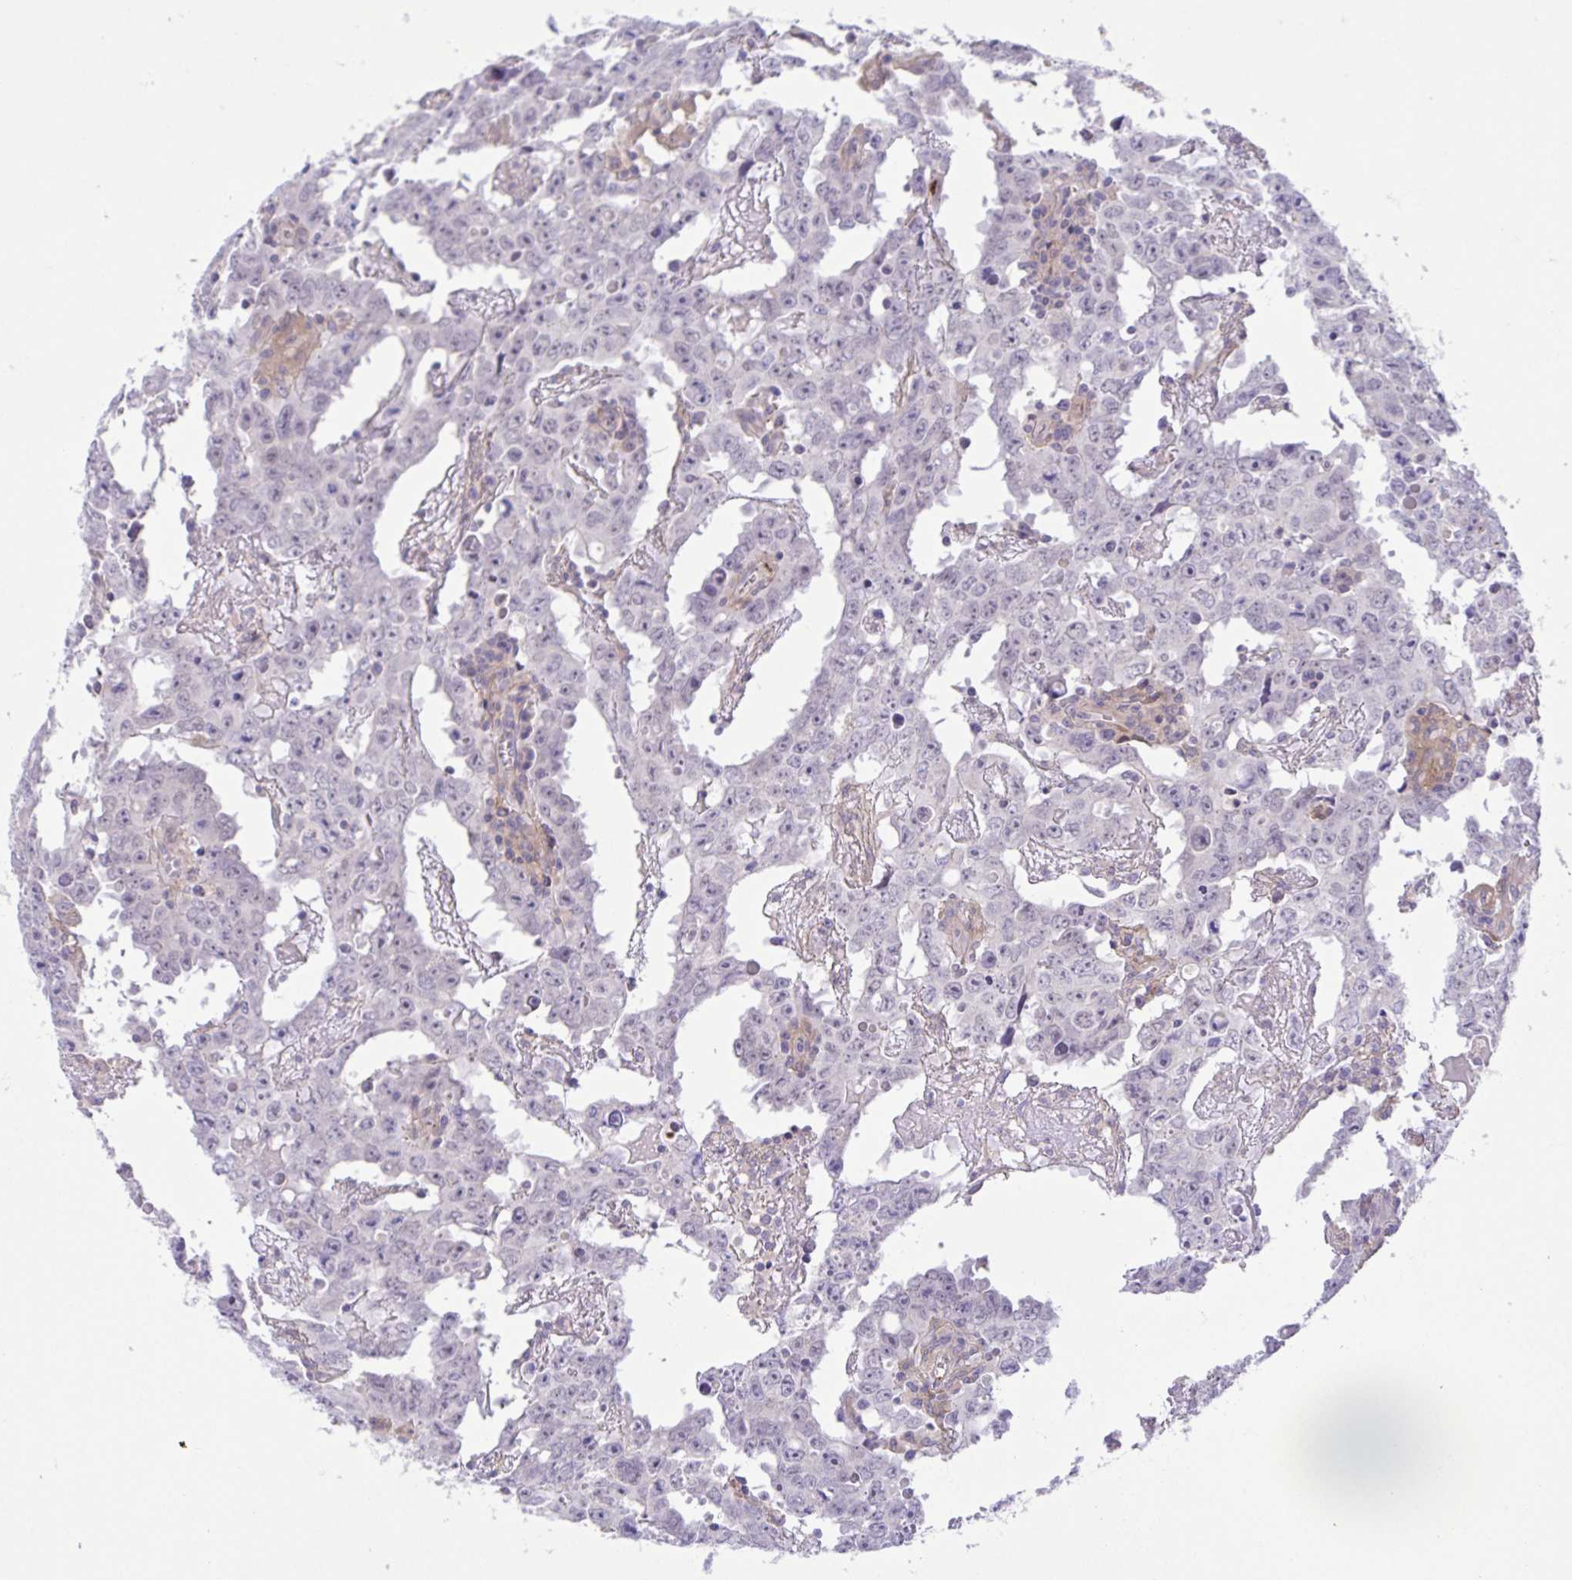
{"staining": {"intensity": "negative", "quantity": "none", "location": "none"}, "tissue": "testis cancer", "cell_type": "Tumor cells", "image_type": "cancer", "snomed": [{"axis": "morphology", "description": "Carcinoma, Embryonal, NOS"}, {"axis": "topography", "description": "Testis"}], "caption": "Micrograph shows no protein positivity in tumor cells of testis embryonal carcinoma tissue.", "gene": "PRR14L", "patient": {"sex": "male", "age": 22}}